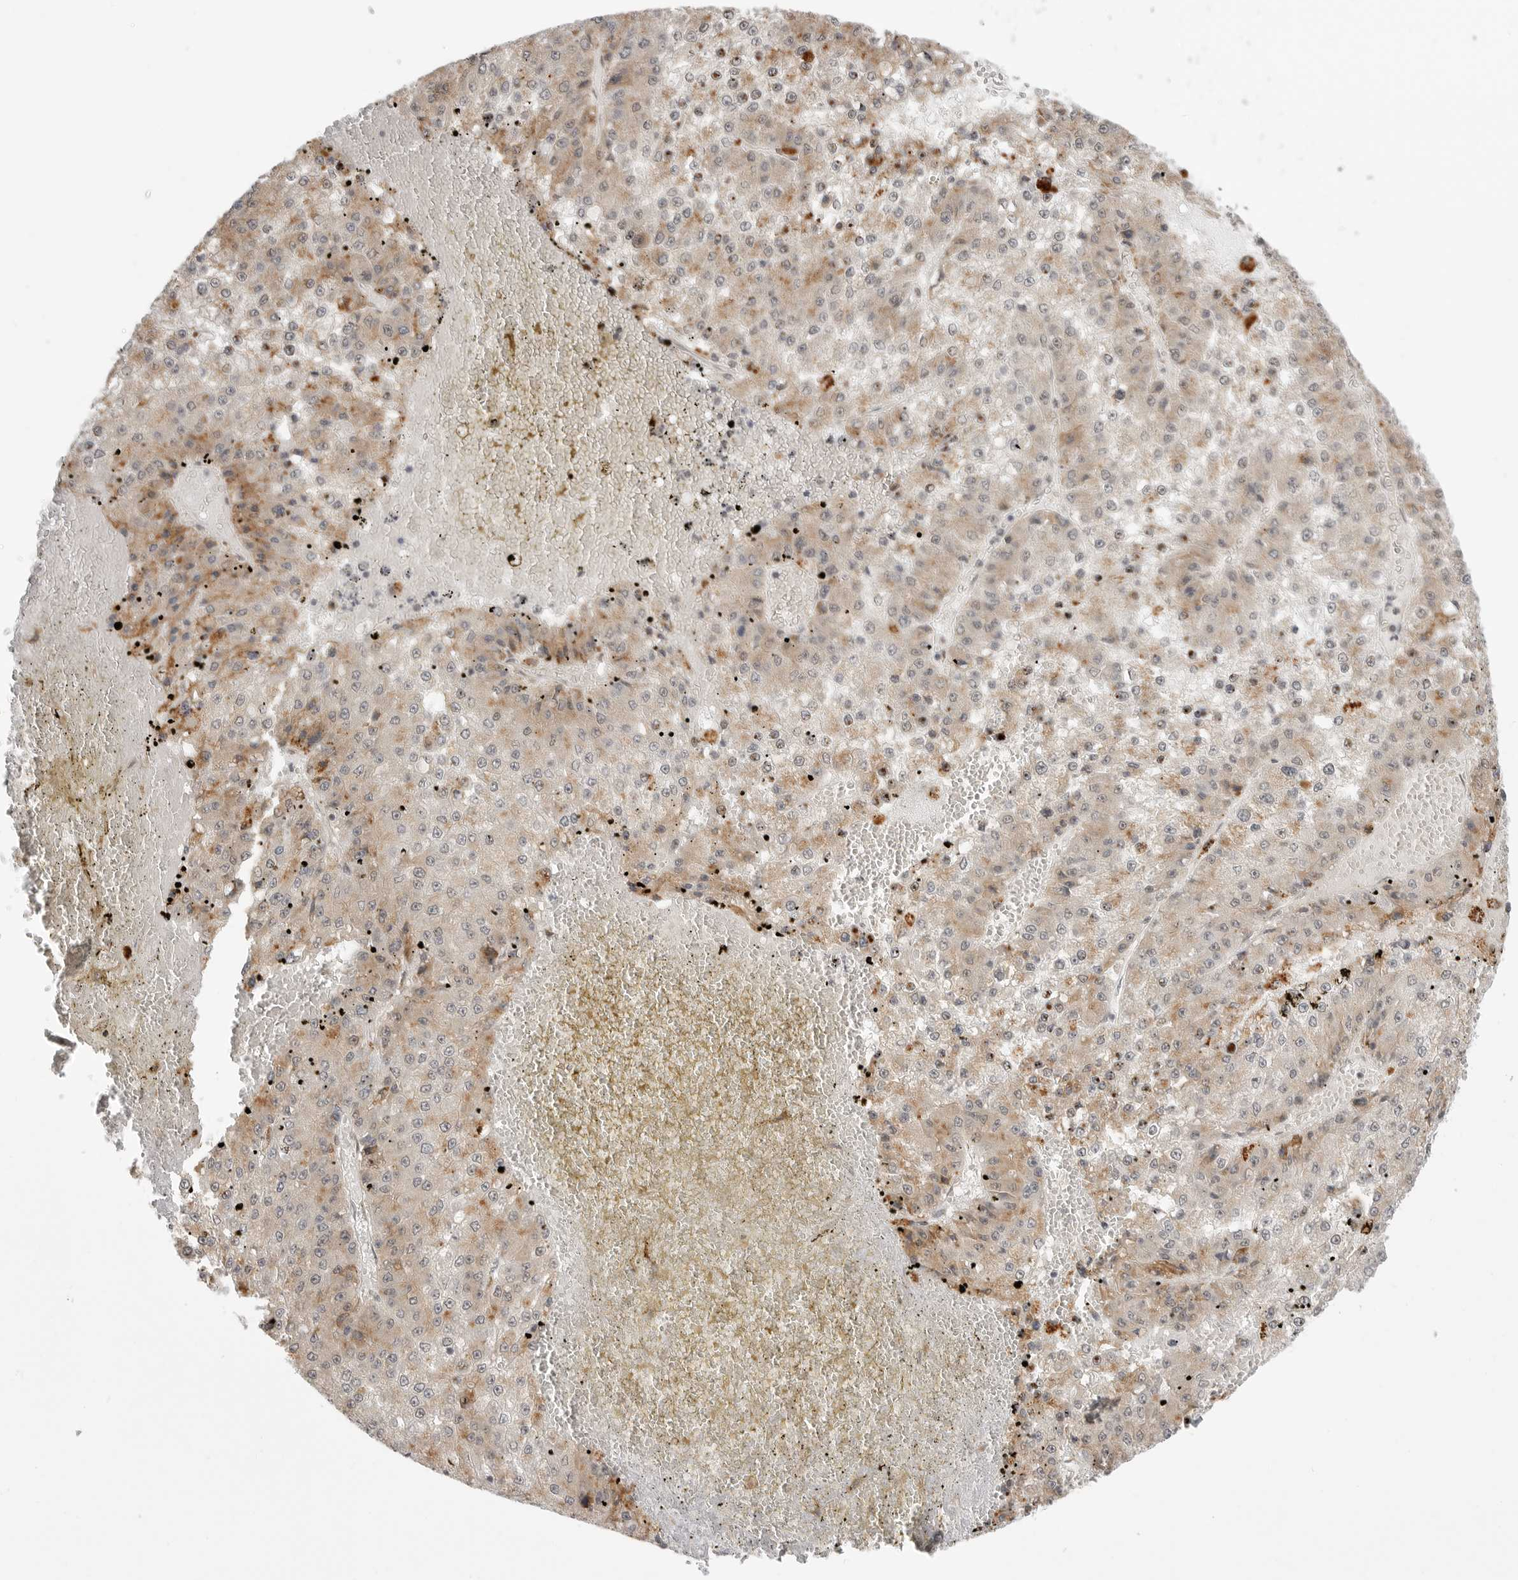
{"staining": {"intensity": "moderate", "quantity": "25%-75%", "location": "cytoplasmic/membranous"}, "tissue": "liver cancer", "cell_type": "Tumor cells", "image_type": "cancer", "snomed": [{"axis": "morphology", "description": "Carcinoma, Hepatocellular, NOS"}, {"axis": "topography", "description": "Liver"}], "caption": "DAB immunohistochemical staining of hepatocellular carcinoma (liver) shows moderate cytoplasmic/membranous protein staining in approximately 25%-75% of tumor cells. (Brightfield microscopy of DAB IHC at high magnification).", "gene": "KALRN", "patient": {"sex": "female", "age": 73}}